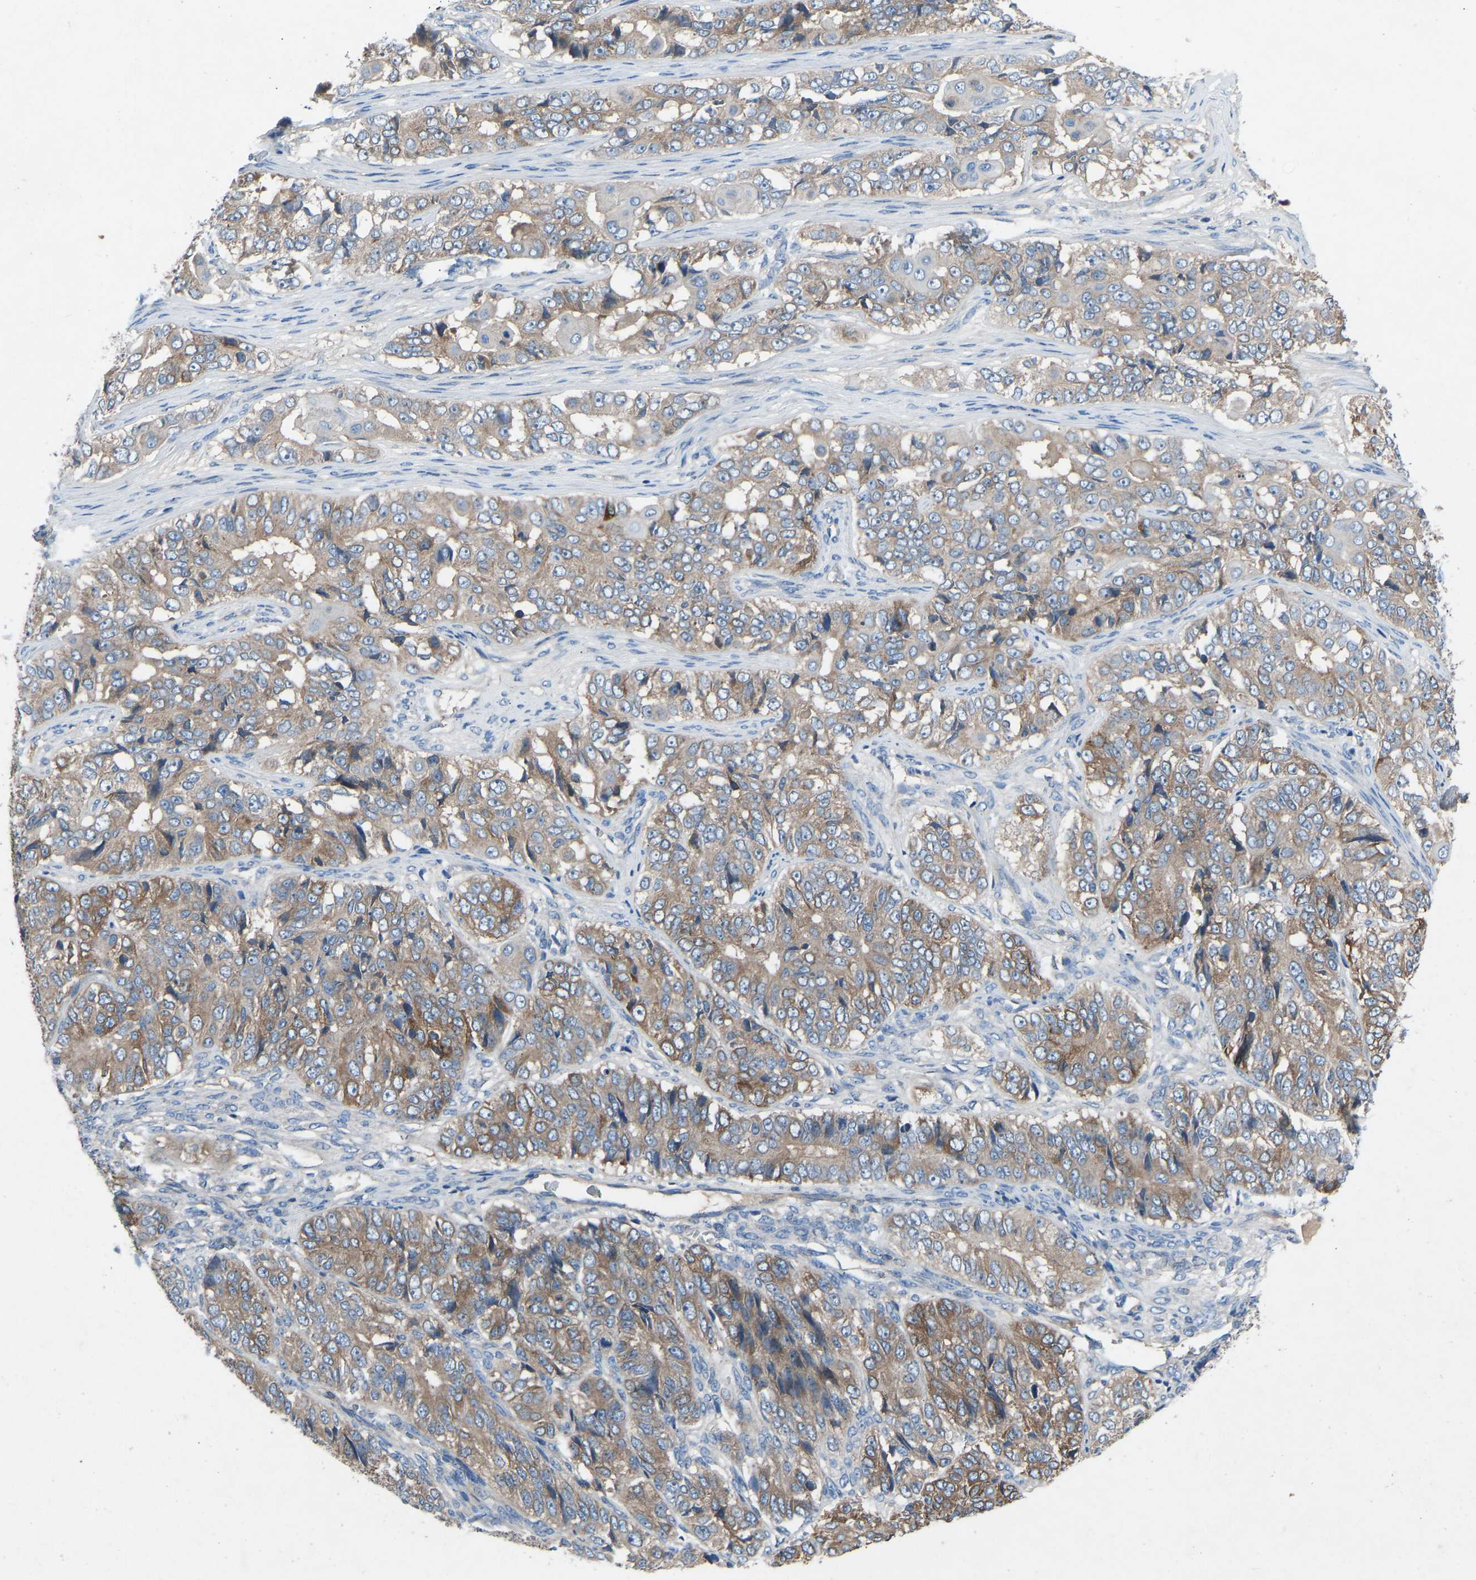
{"staining": {"intensity": "weak", "quantity": ">75%", "location": "cytoplasmic/membranous"}, "tissue": "ovarian cancer", "cell_type": "Tumor cells", "image_type": "cancer", "snomed": [{"axis": "morphology", "description": "Carcinoma, endometroid"}, {"axis": "topography", "description": "Ovary"}], "caption": "Weak cytoplasmic/membranous positivity for a protein is seen in about >75% of tumor cells of ovarian cancer using IHC.", "gene": "GRK6", "patient": {"sex": "female", "age": 51}}